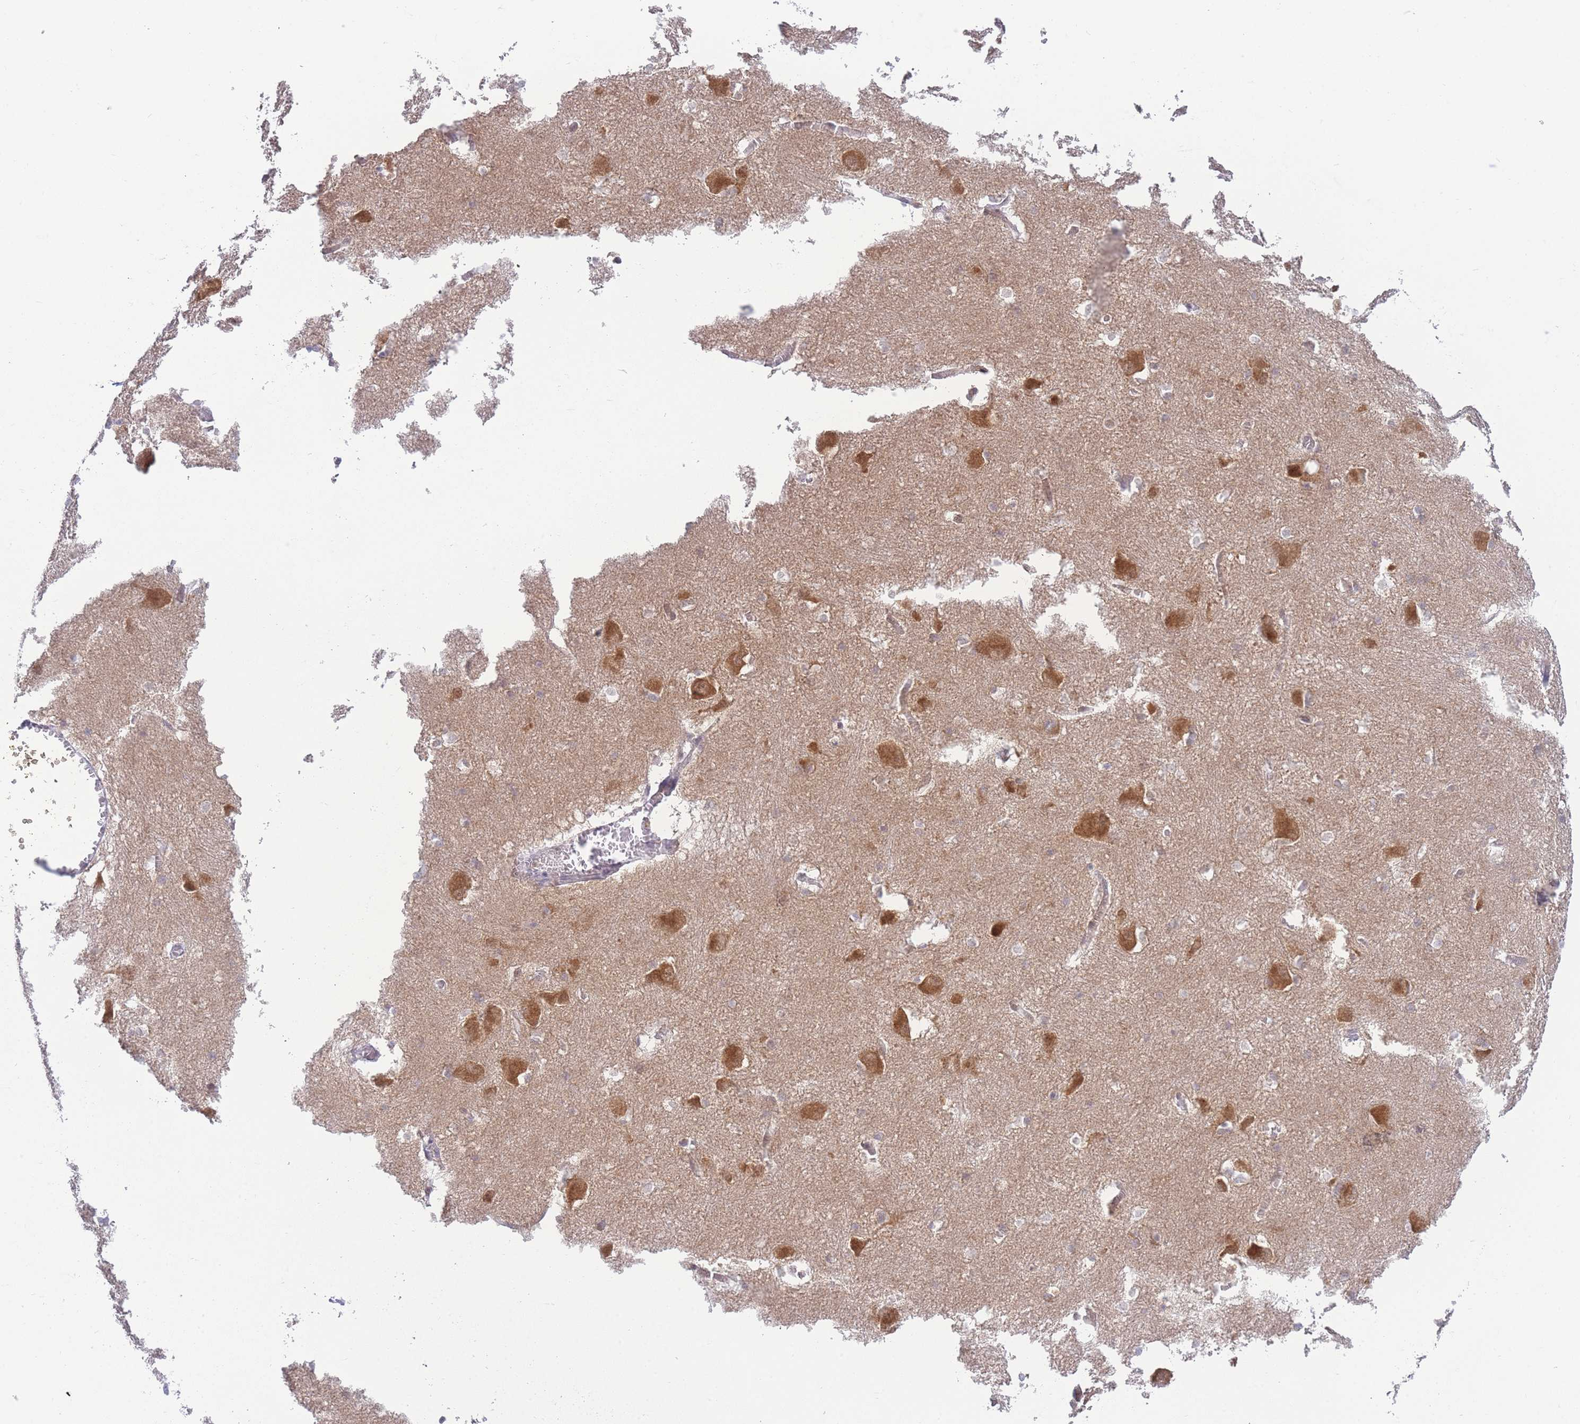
{"staining": {"intensity": "negative", "quantity": "none", "location": "none"}, "tissue": "caudate", "cell_type": "Glial cells", "image_type": "normal", "snomed": [{"axis": "morphology", "description": "Normal tissue, NOS"}, {"axis": "topography", "description": "Lateral ventricle wall"}], "caption": "An immunohistochemistry histopathology image of benign caudate is shown. There is no staining in glial cells of caudate.", "gene": "KIAA1191", "patient": {"sex": "male", "age": 37}}